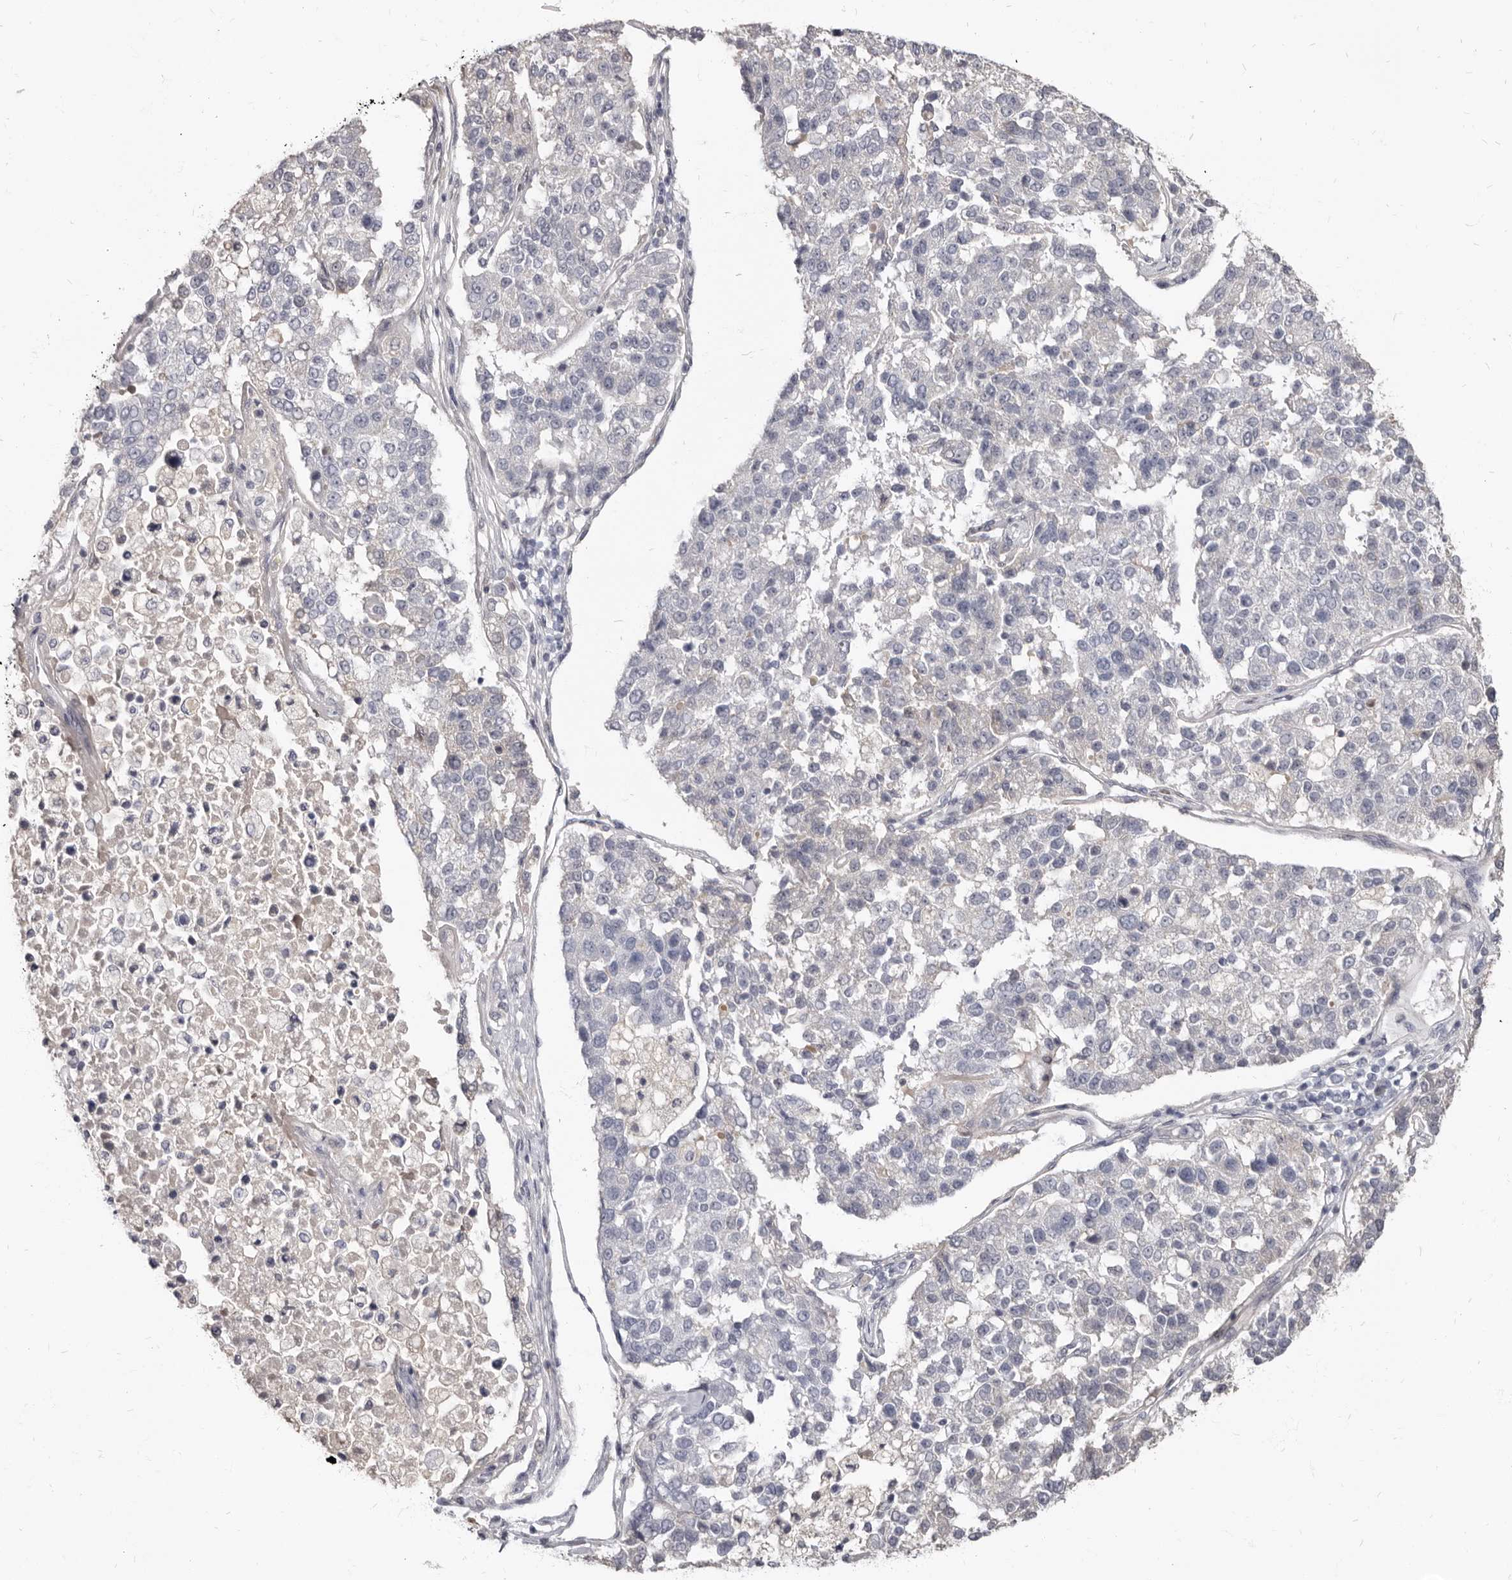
{"staining": {"intensity": "negative", "quantity": "none", "location": "none"}, "tissue": "pancreatic cancer", "cell_type": "Tumor cells", "image_type": "cancer", "snomed": [{"axis": "morphology", "description": "Adenocarcinoma, NOS"}, {"axis": "topography", "description": "Pancreas"}], "caption": "Protein analysis of pancreatic adenocarcinoma displays no significant positivity in tumor cells. (DAB (3,3'-diaminobenzidine) immunohistochemistry (IHC) with hematoxylin counter stain).", "gene": "MRGPRF", "patient": {"sex": "female", "age": 61}}